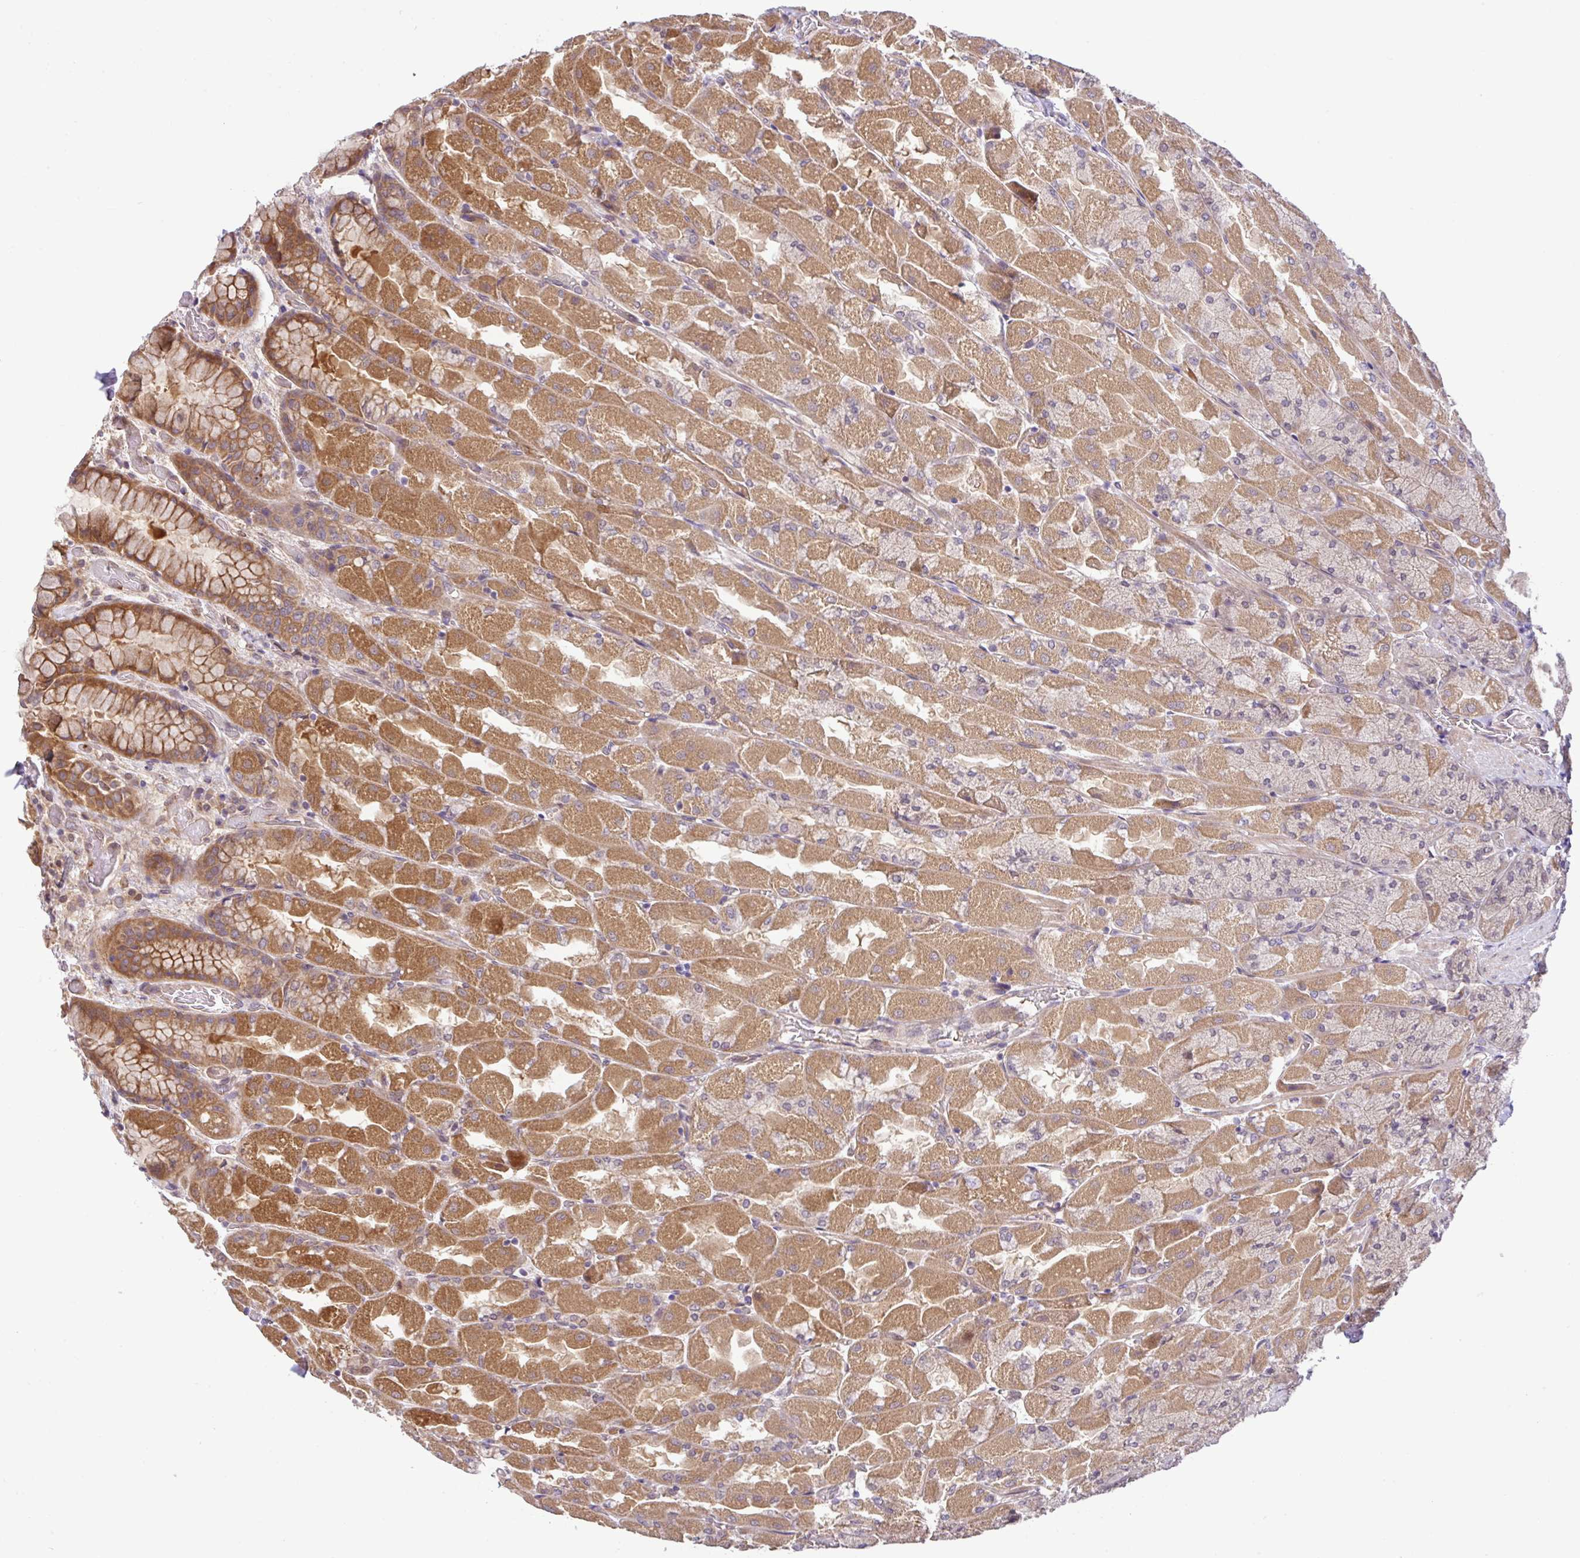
{"staining": {"intensity": "moderate", "quantity": ">75%", "location": "cytoplasmic/membranous,nuclear"}, "tissue": "stomach", "cell_type": "Glandular cells", "image_type": "normal", "snomed": [{"axis": "morphology", "description": "Normal tissue, NOS"}, {"axis": "topography", "description": "Stomach"}], "caption": "DAB (3,3'-diaminobenzidine) immunohistochemical staining of normal stomach demonstrates moderate cytoplasmic/membranous,nuclear protein expression in approximately >75% of glandular cells. The staining is performed using DAB (3,3'-diaminobenzidine) brown chromogen to label protein expression. The nuclei are counter-stained blue using hematoxylin.", "gene": "UBE4A", "patient": {"sex": "female", "age": 61}}